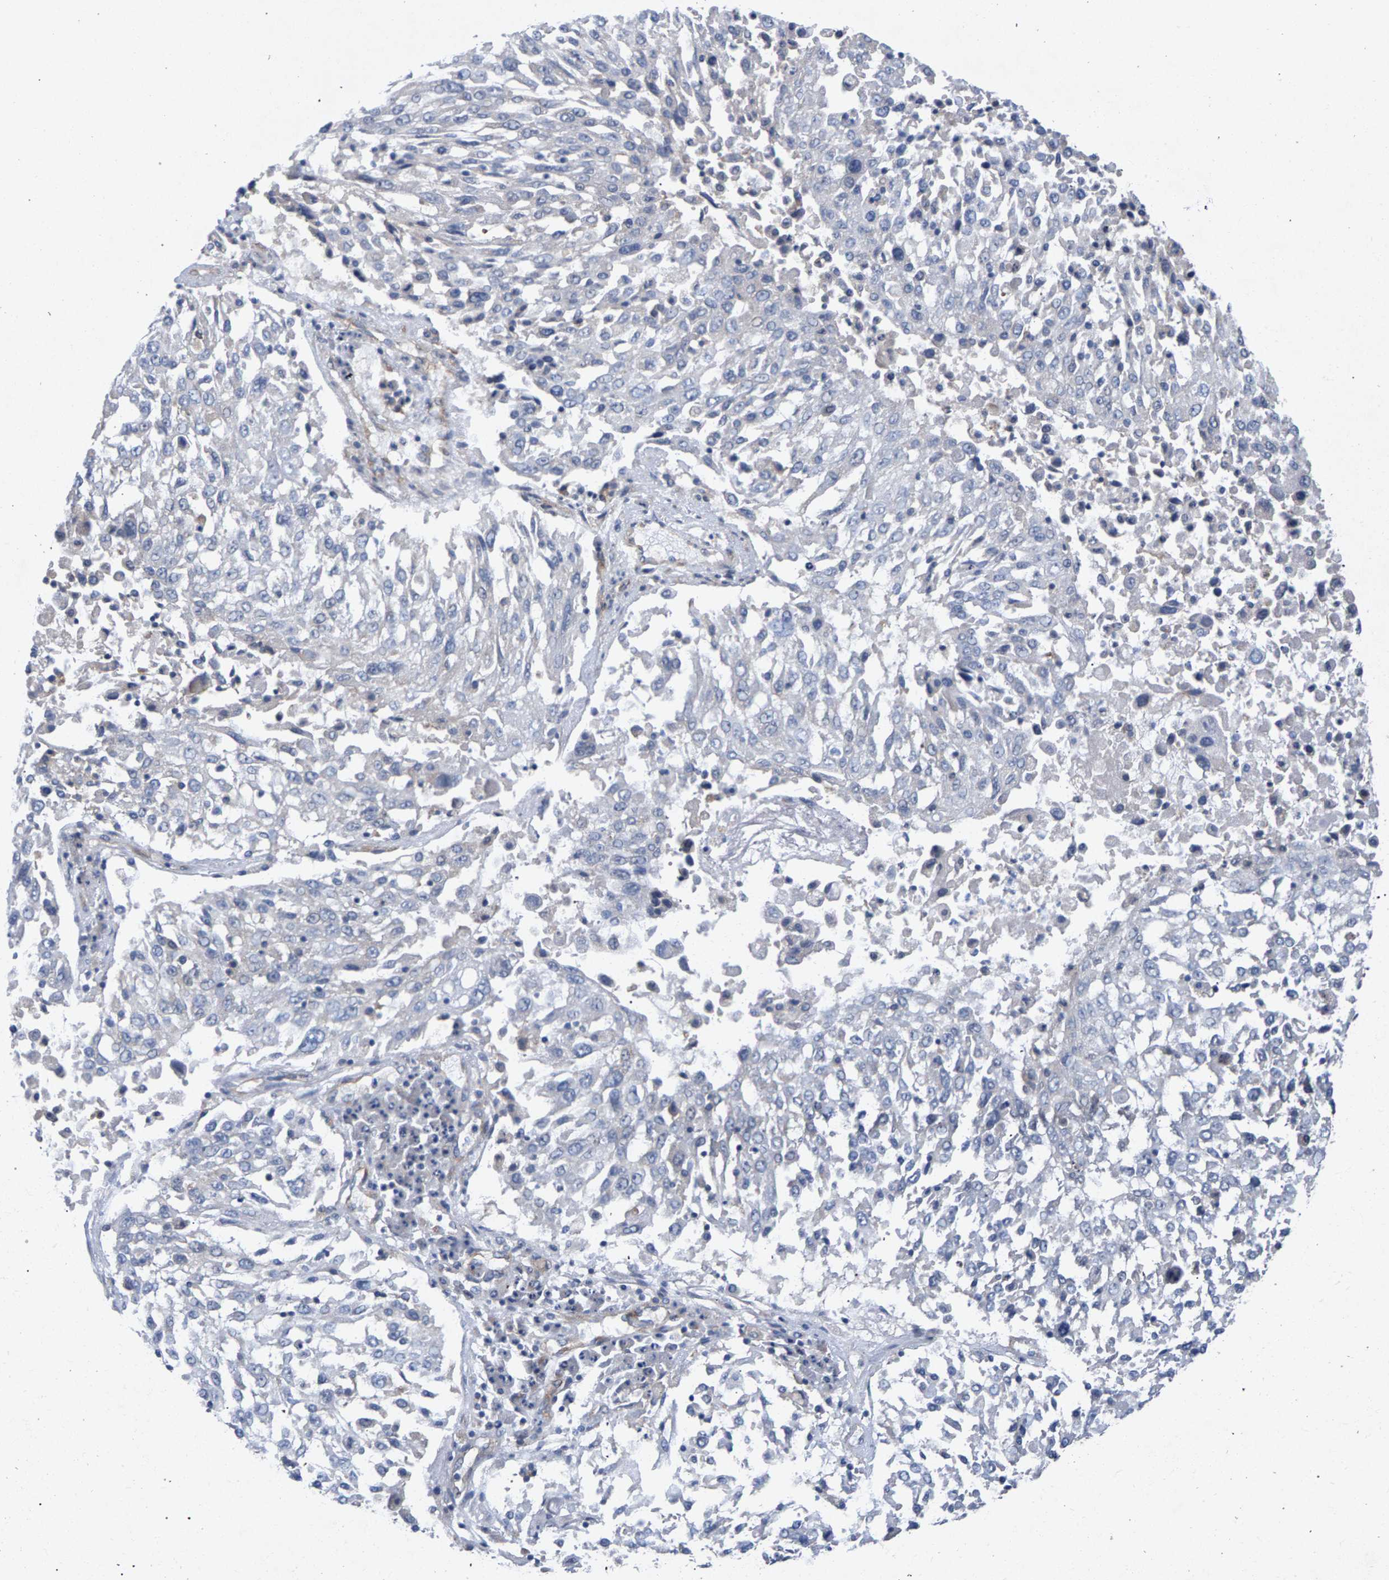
{"staining": {"intensity": "negative", "quantity": "none", "location": "none"}, "tissue": "lung cancer", "cell_type": "Tumor cells", "image_type": "cancer", "snomed": [{"axis": "morphology", "description": "Squamous cell carcinoma, NOS"}, {"axis": "topography", "description": "Lung"}], "caption": "This is a image of IHC staining of squamous cell carcinoma (lung), which shows no staining in tumor cells. (Stains: DAB (3,3'-diaminobenzidine) immunohistochemistry with hematoxylin counter stain, Microscopy: brightfield microscopy at high magnification).", "gene": "MAMDC2", "patient": {"sex": "male", "age": 65}}